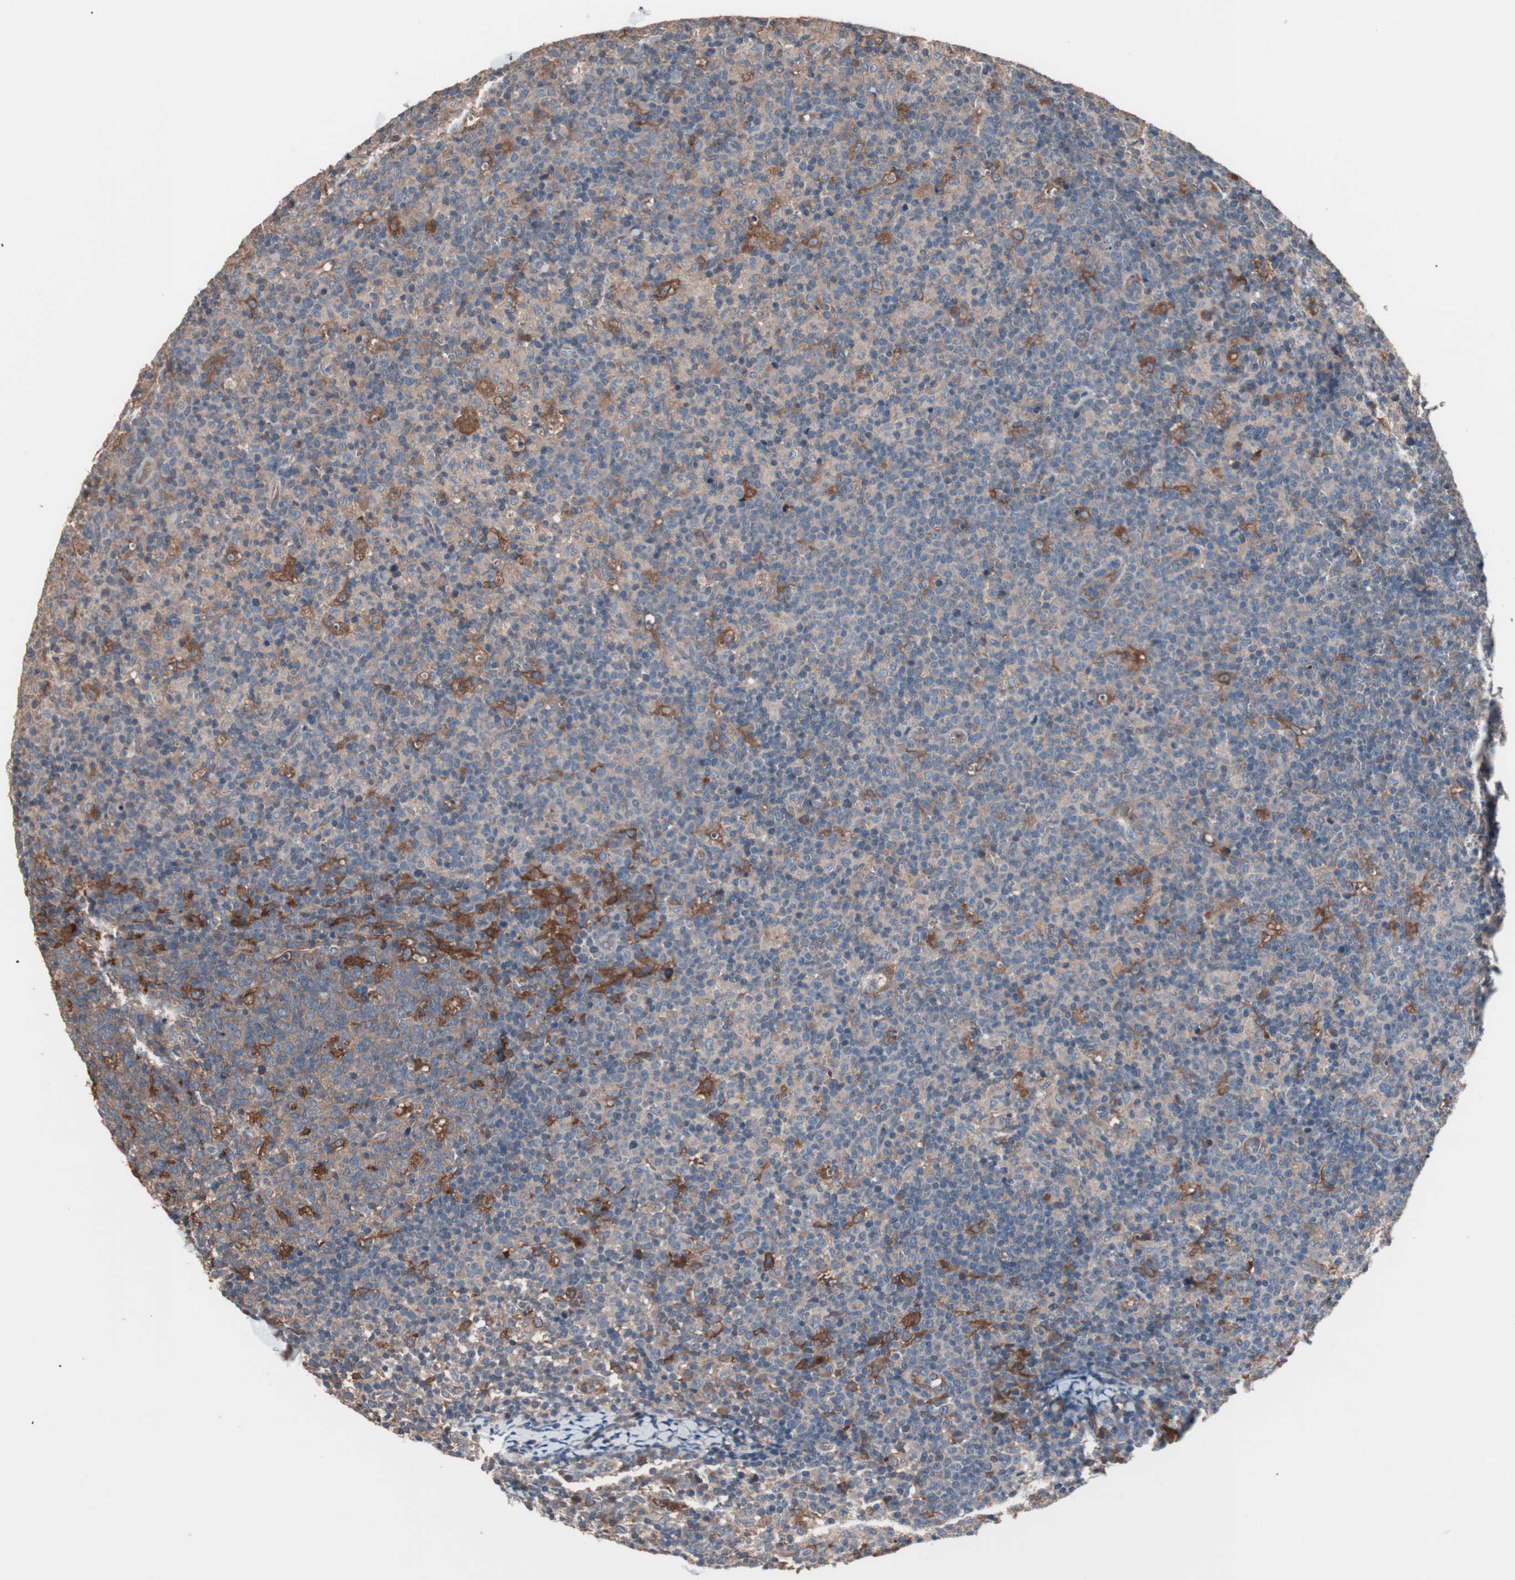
{"staining": {"intensity": "strong", "quantity": "<25%", "location": "cytoplasmic/membranous"}, "tissue": "lymph node", "cell_type": "Germinal center cells", "image_type": "normal", "snomed": [{"axis": "morphology", "description": "Normal tissue, NOS"}, {"axis": "morphology", "description": "Inflammation, NOS"}, {"axis": "topography", "description": "Lymph node"}], "caption": "The micrograph reveals staining of normal lymph node, revealing strong cytoplasmic/membranous protein expression (brown color) within germinal center cells. The staining was performed using DAB (3,3'-diaminobenzidine), with brown indicating positive protein expression. Nuclei are stained blue with hematoxylin.", "gene": "ATG7", "patient": {"sex": "male", "age": 55}}